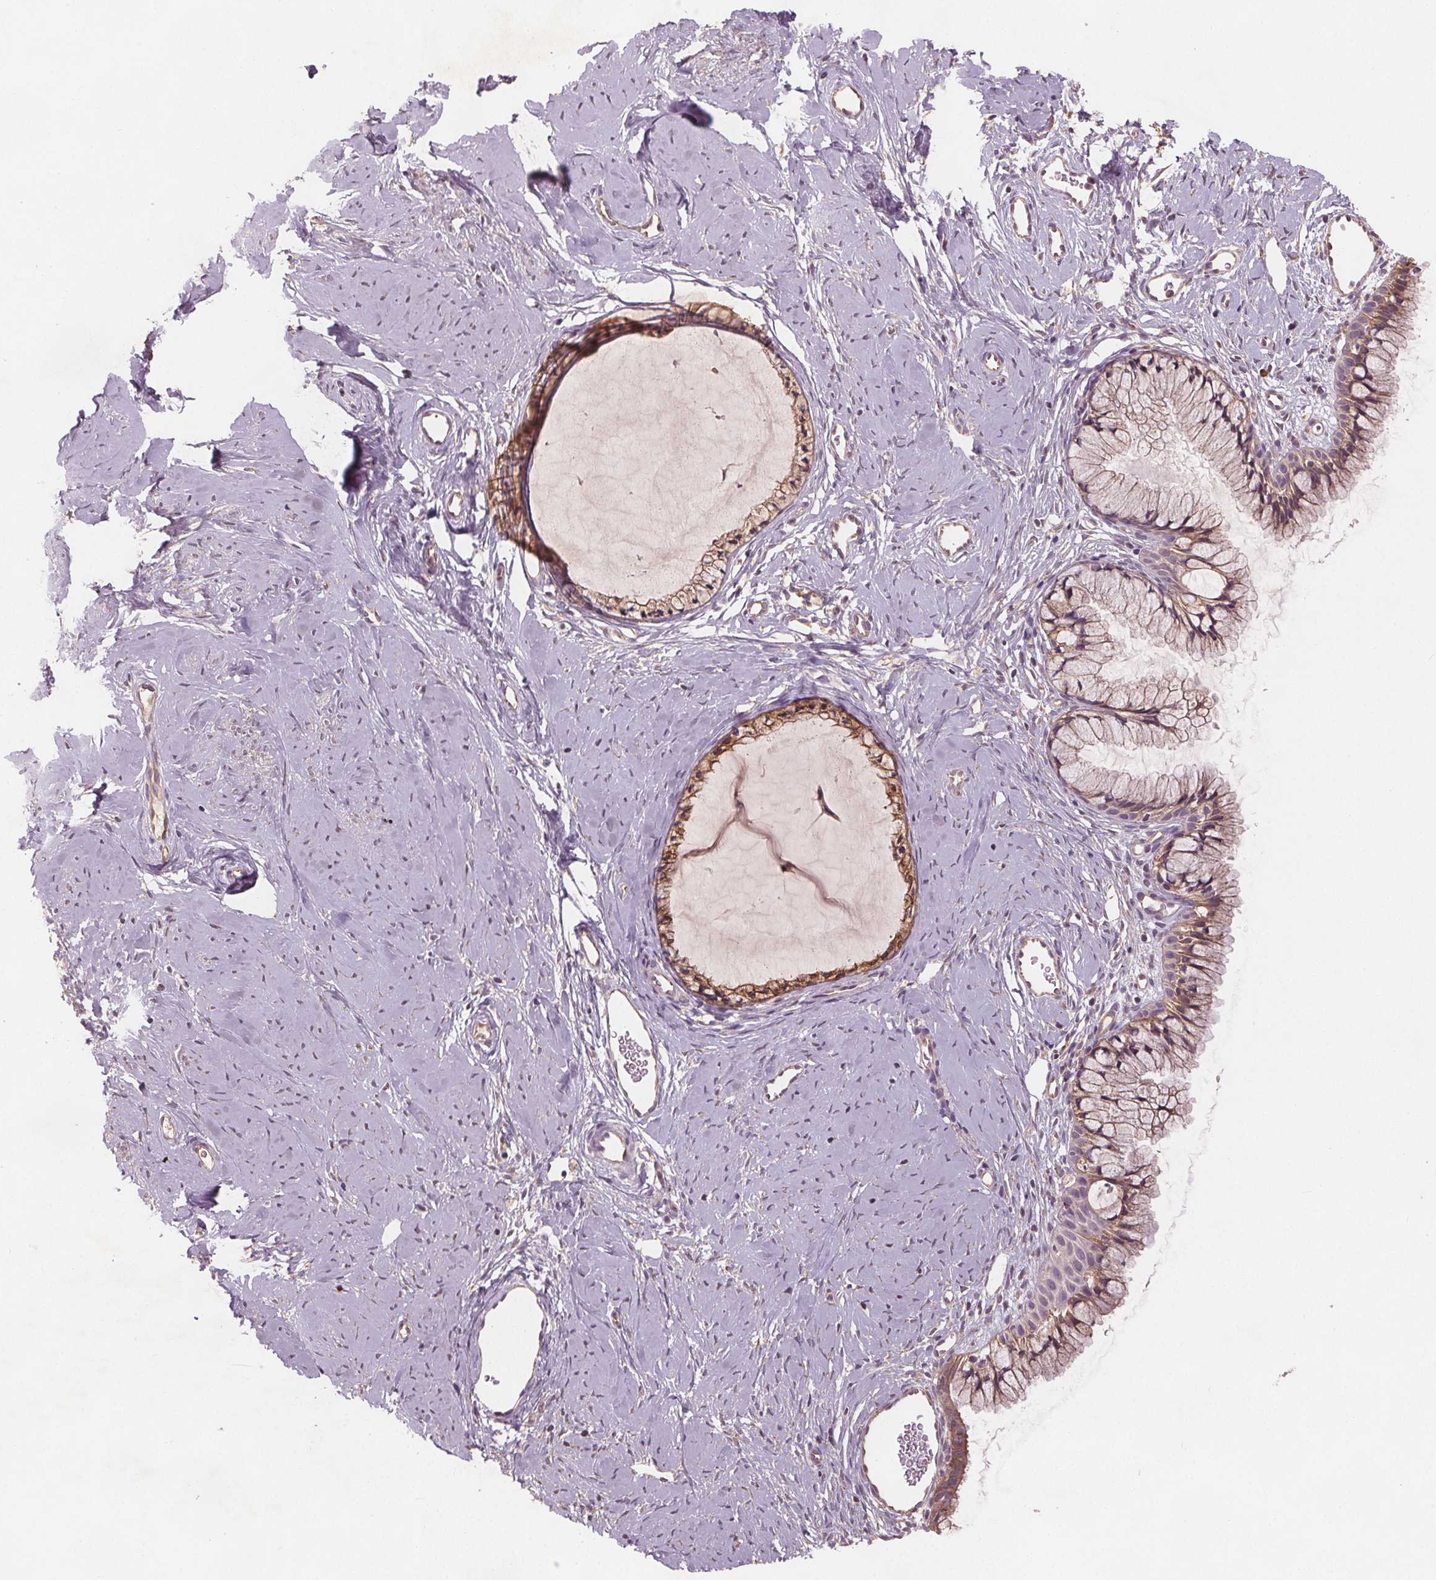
{"staining": {"intensity": "weak", "quantity": "25%-75%", "location": "cytoplasmic/membranous"}, "tissue": "cervix", "cell_type": "Glandular cells", "image_type": "normal", "snomed": [{"axis": "morphology", "description": "Normal tissue, NOS"}, {"axis": "topography", "description": "Cervix"}], "caption": "Human cervix stained for a protein (brown) reveals weak cytoplasmic/membranous positive staining in approximately 25%-75% of glandular cells.", "gene": "TMEM80", "patient": {"sex": "female", "age": 40}}